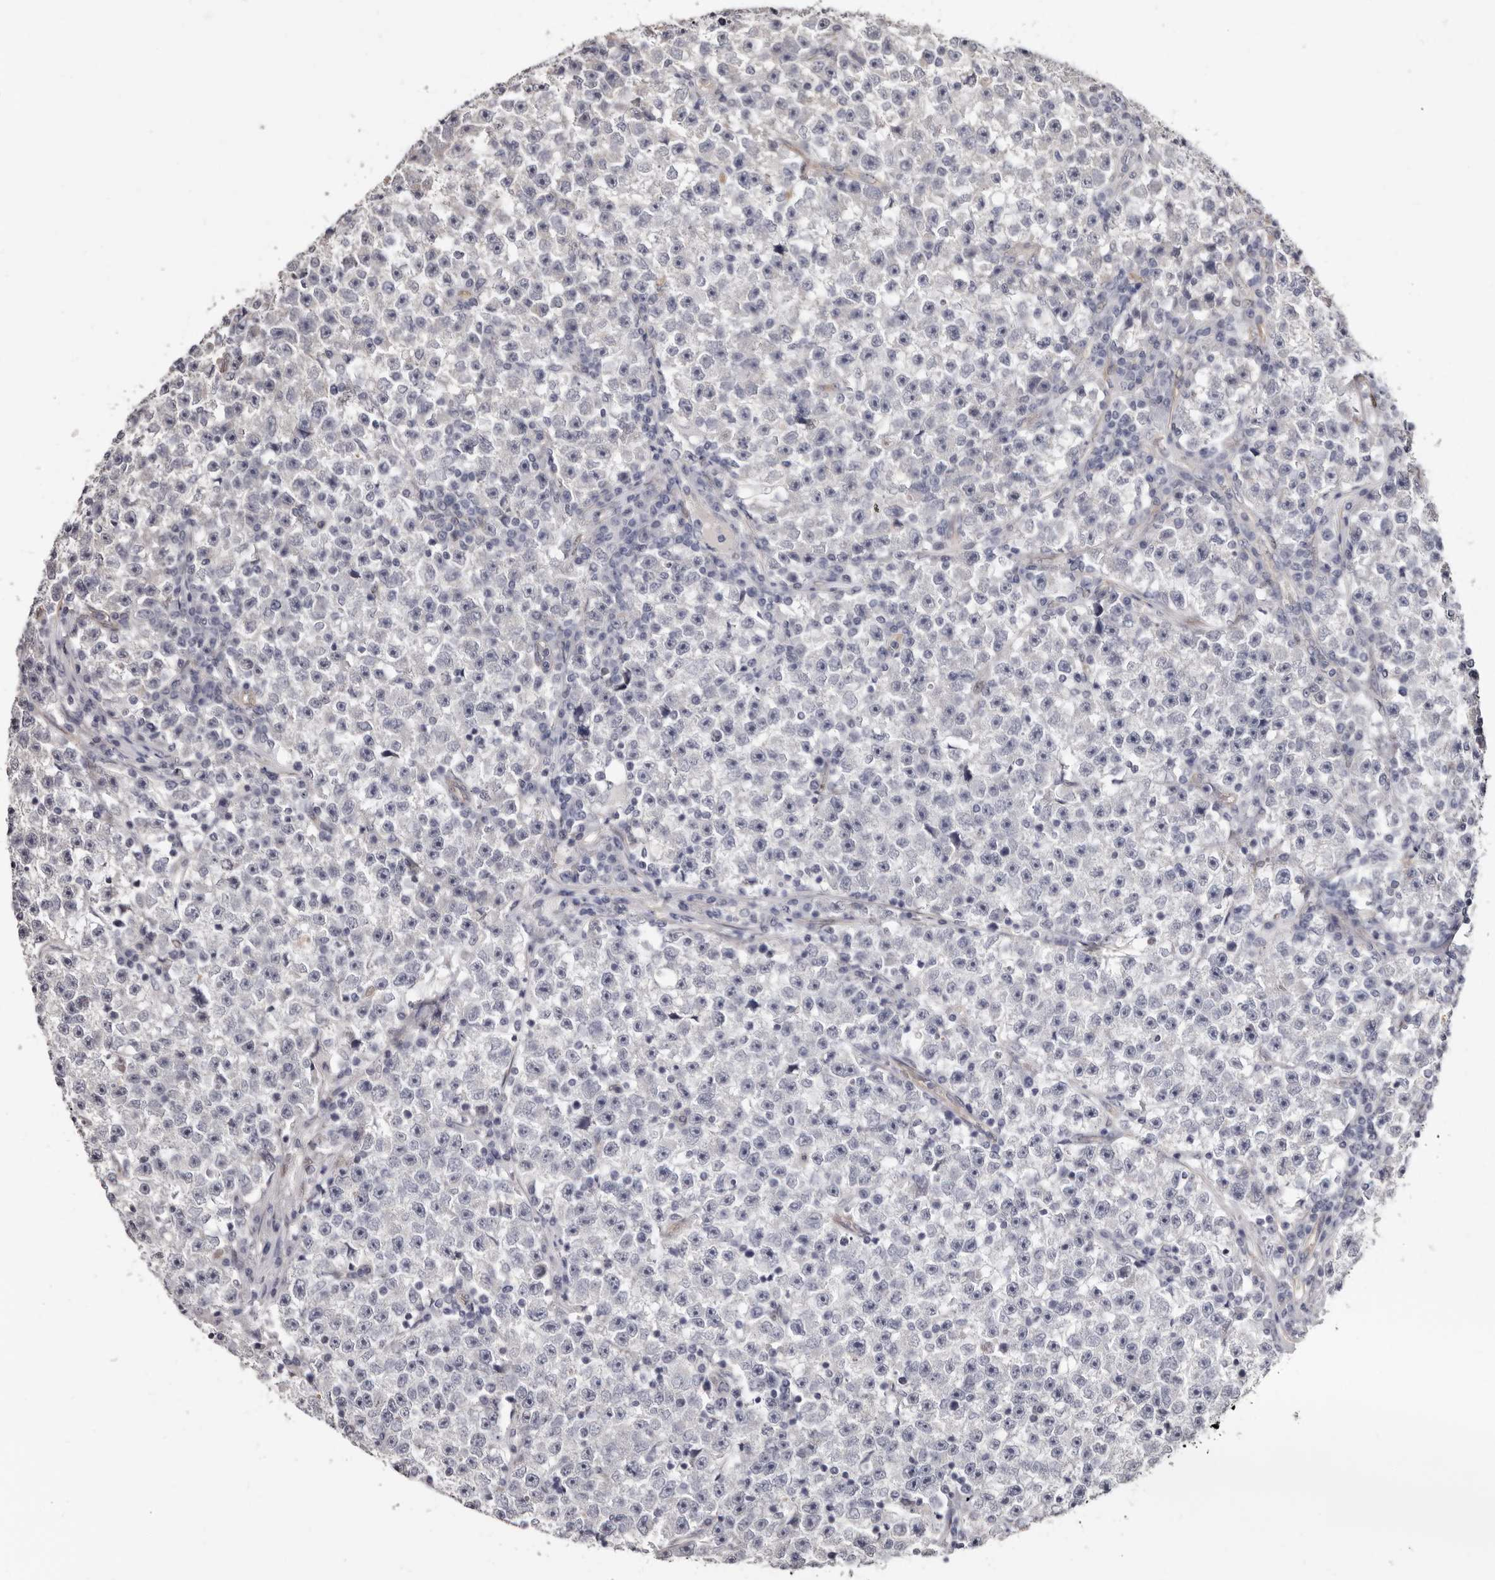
{"staining": {"intensity": "negative", "quantity": "none", "location": "none"}, "tissue": "testis cancer", "cell_type": "Tumor cells", "image_type": "cancer", "snomed": [{"axis": "morphology", "description": "Seminoma, NOS"}, {"axis": "topography", "description": "Testis"}], "caption": "Immunohistochemistry image of human testis seminoma stained for a protein (brown), which reveals no expression in tumor cells. Brightfield microscopy of IHC stained with DAB (brown) and hematoxylin (blue), captured at high magnification.", "gene": "KHDRBS2", "patient": {"sex": "male", "age": 22}}